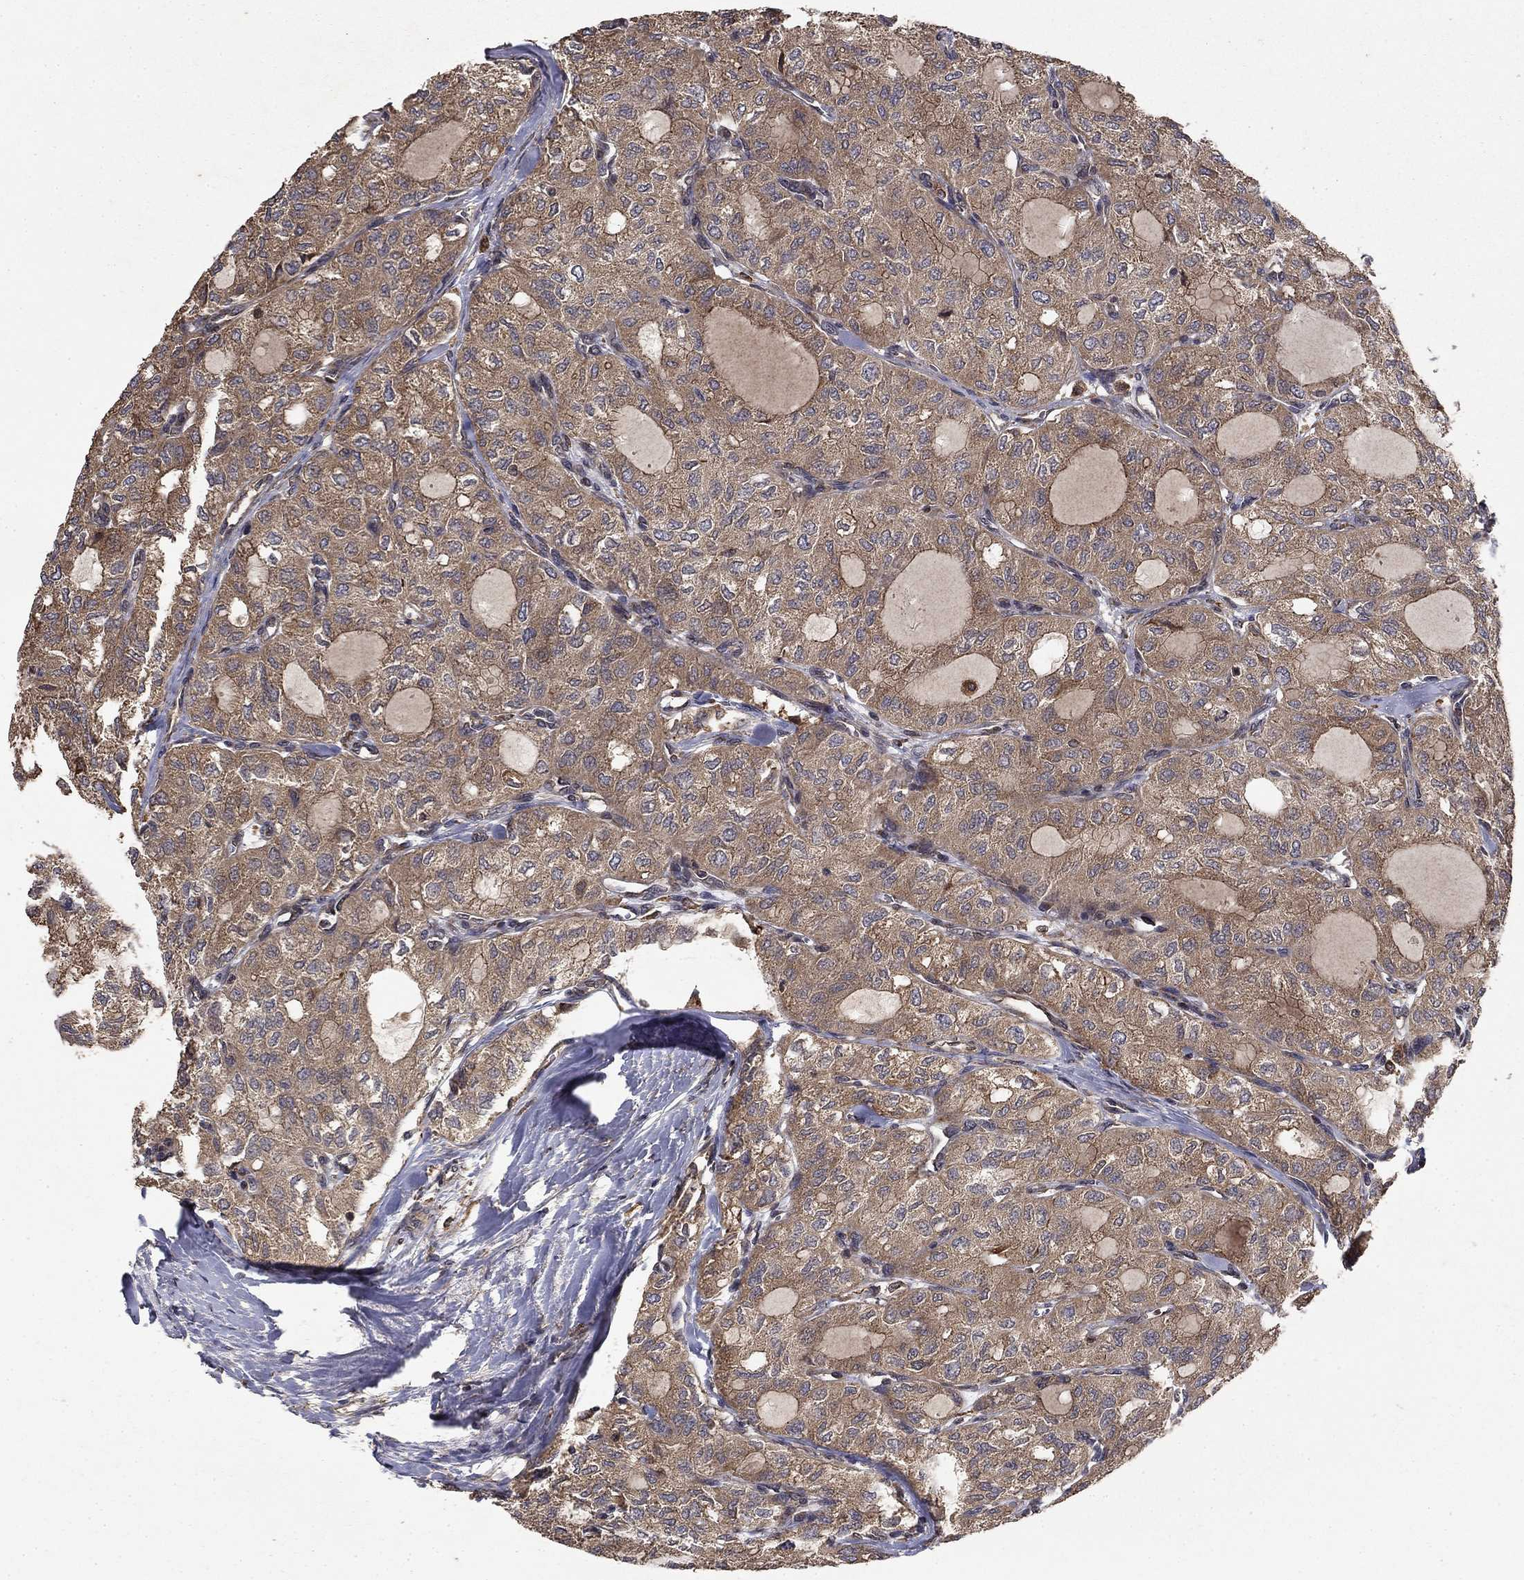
{"staining": {"intensity": "moderate", "quantity": ">75%", "location": "cytoplasmic/membranous"}, "tissue": "thyroid cancer", "cell_type": "Tumor cells", "image_type": "cancer", "snomed": [{"axis": "morphology", "description": "Follicular adenoma carcinoma, NOS"}, {"axis": "topography", "description": "Thyroid gland"}], "caption": "High-power microscopy captured an immunohistochemistry histopathology image of thyroid cancer (follicular adenoma carcinoma), revealing moderate cytoplasmic/membranous positivity in about >75% of tumor cells. (Stains: DAB (3,3'-diaminobenzidine) in brown, nuclei in blue, Microscopy: brightfield microscopy at high magnification).", "gene": "BABAM2", "patient": {"sex": "male", "age": 75}}